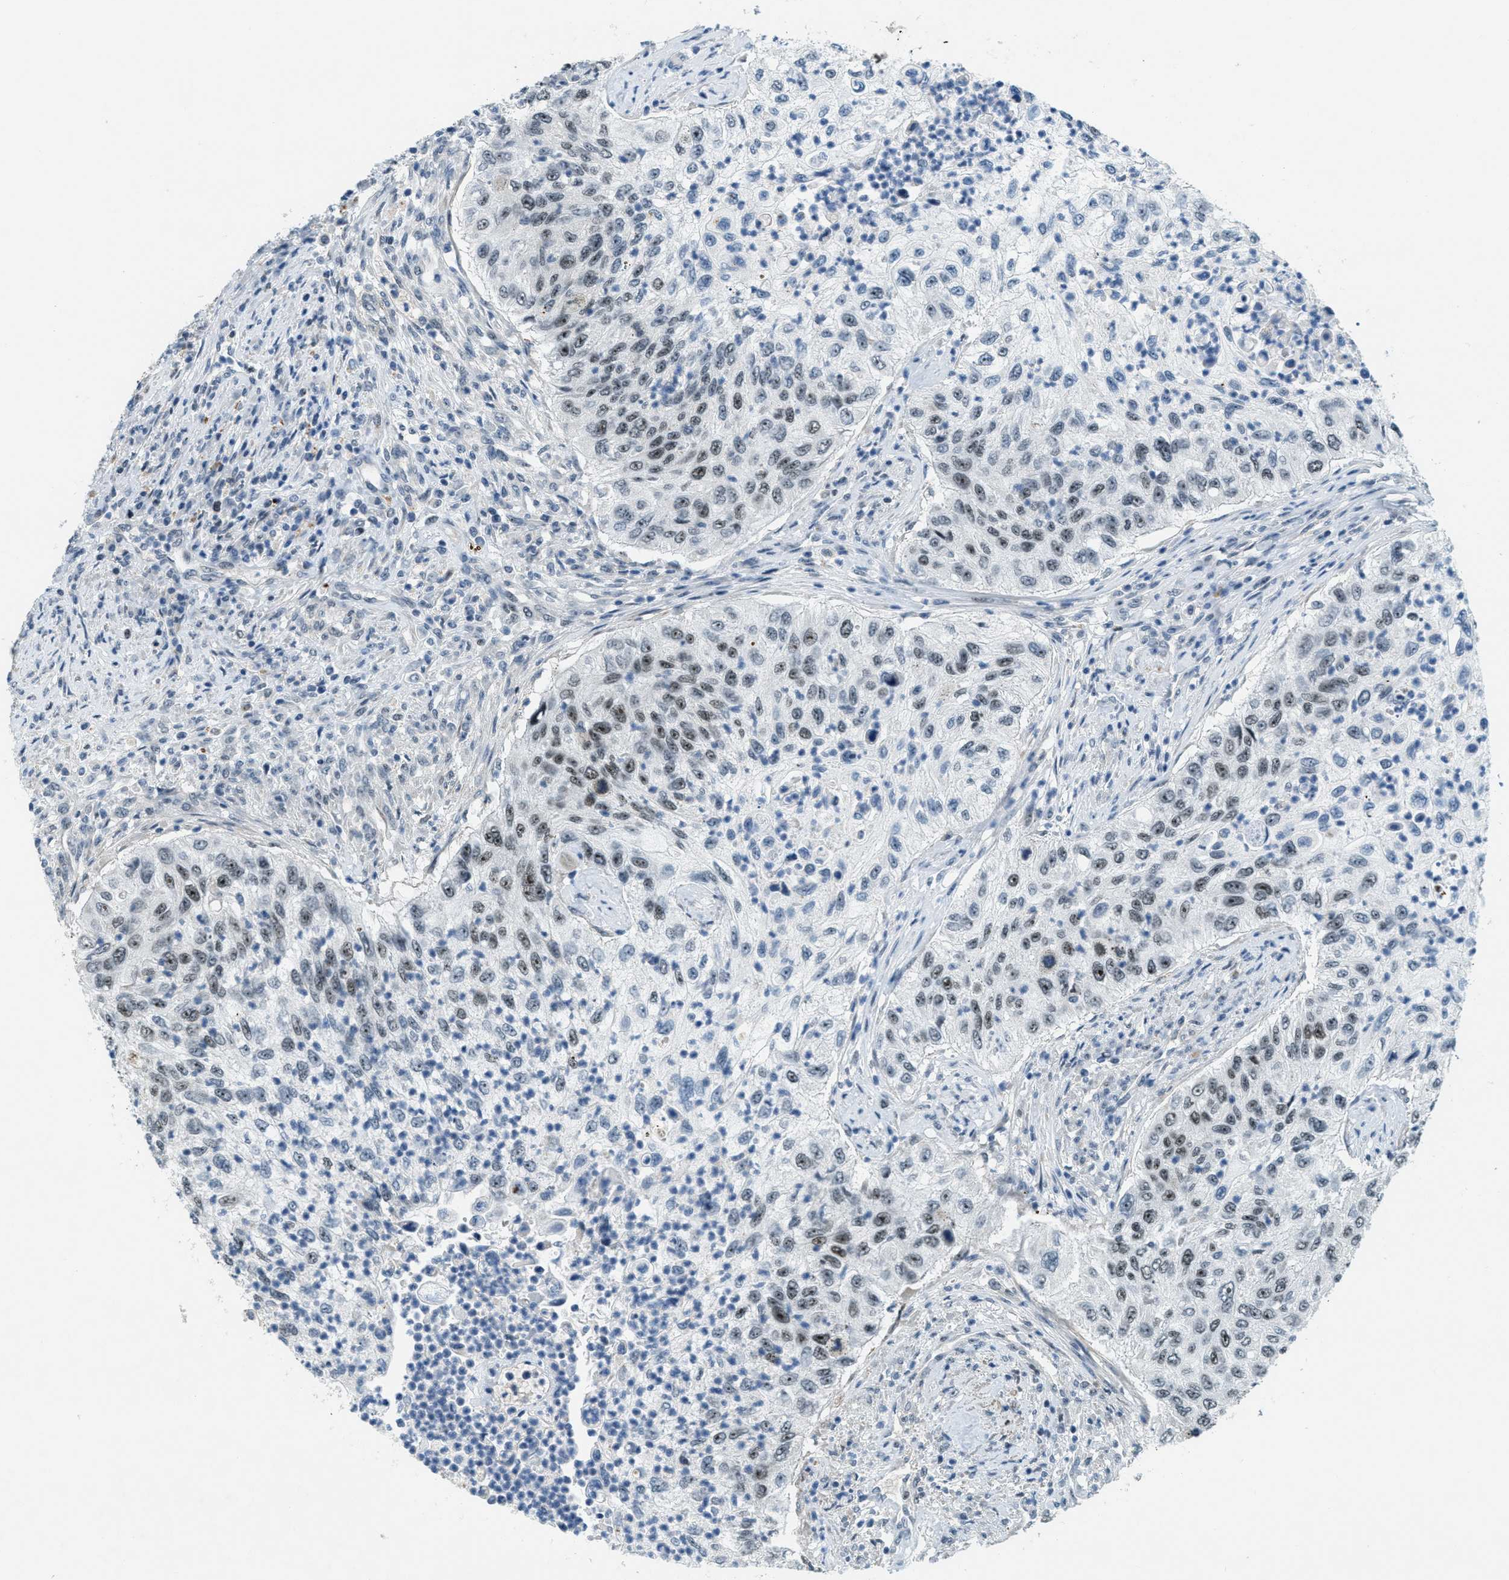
{"staining": {"intensity": "weak", "quantity": "25%-75%", "location": "nuclear"}, "tissue": "urothelial cancer", "cell_type": "Tumor cells", "image_type": "cancer", "snomed": [{"axis": "morphology", "description": "Urothelial carcinoma, High grade"}, {"axis": "topography", "description": "Urinary bladder"}], "caption": "A histopathology image of high-grade urothelial carcinoma stained for a protein displays weak nuclear brown staining in tumor cells.", "gene": "DDX47", "patient": {"sex": "female", "age": 60}}